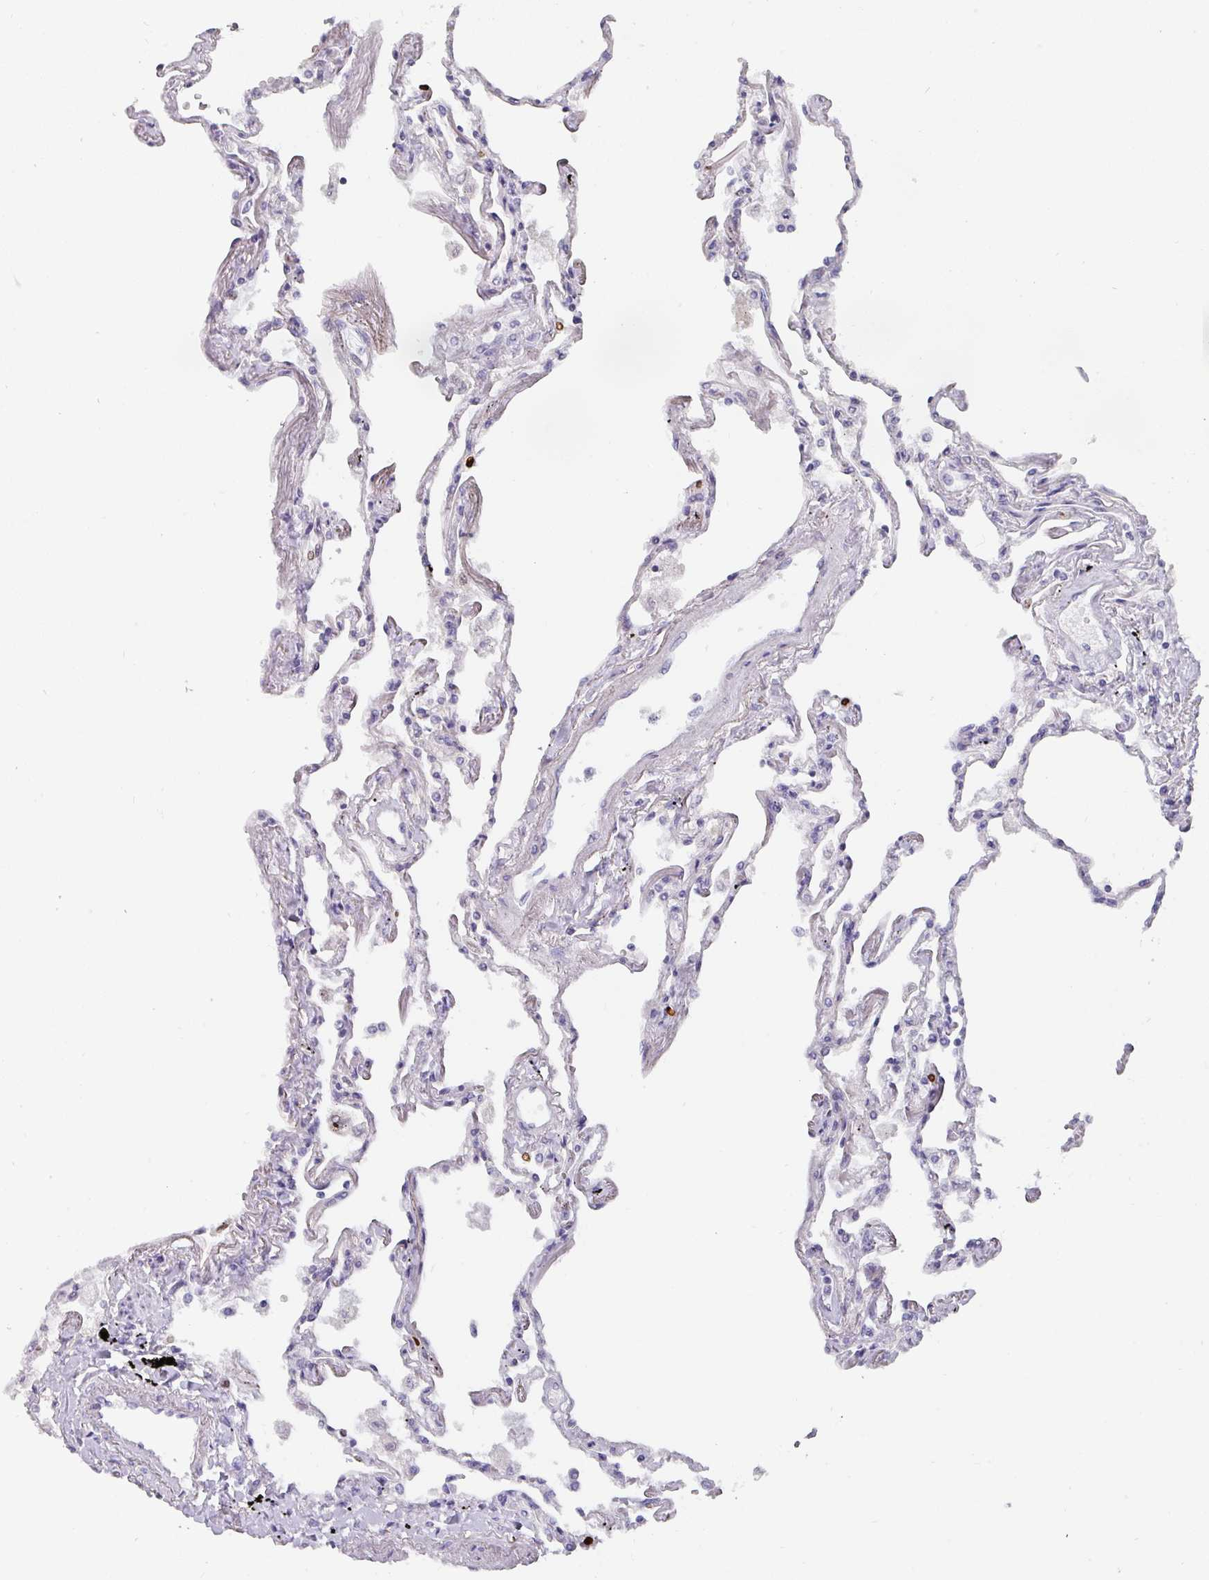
{"staining": {"intensity": "moderate", "quantity": "25%-75%", "location": "cytoplasmic/membranous"}, "tissue": "lung", "cell_type": "Alveolar cells", "image_type": "normal", "snomed": [{"axis": "morphology", "description": "Normal tissue, NOS"}, {"axis": "topography", "description": "Lung"}], "caption": "Lung stained with a brown dye reveals moderate cytoplasmic/membranous positive positivity in about 25%-75% of alveolar cells.", "gene": "ANKRD29", "patient": {"sex": "female", "age": 67}}